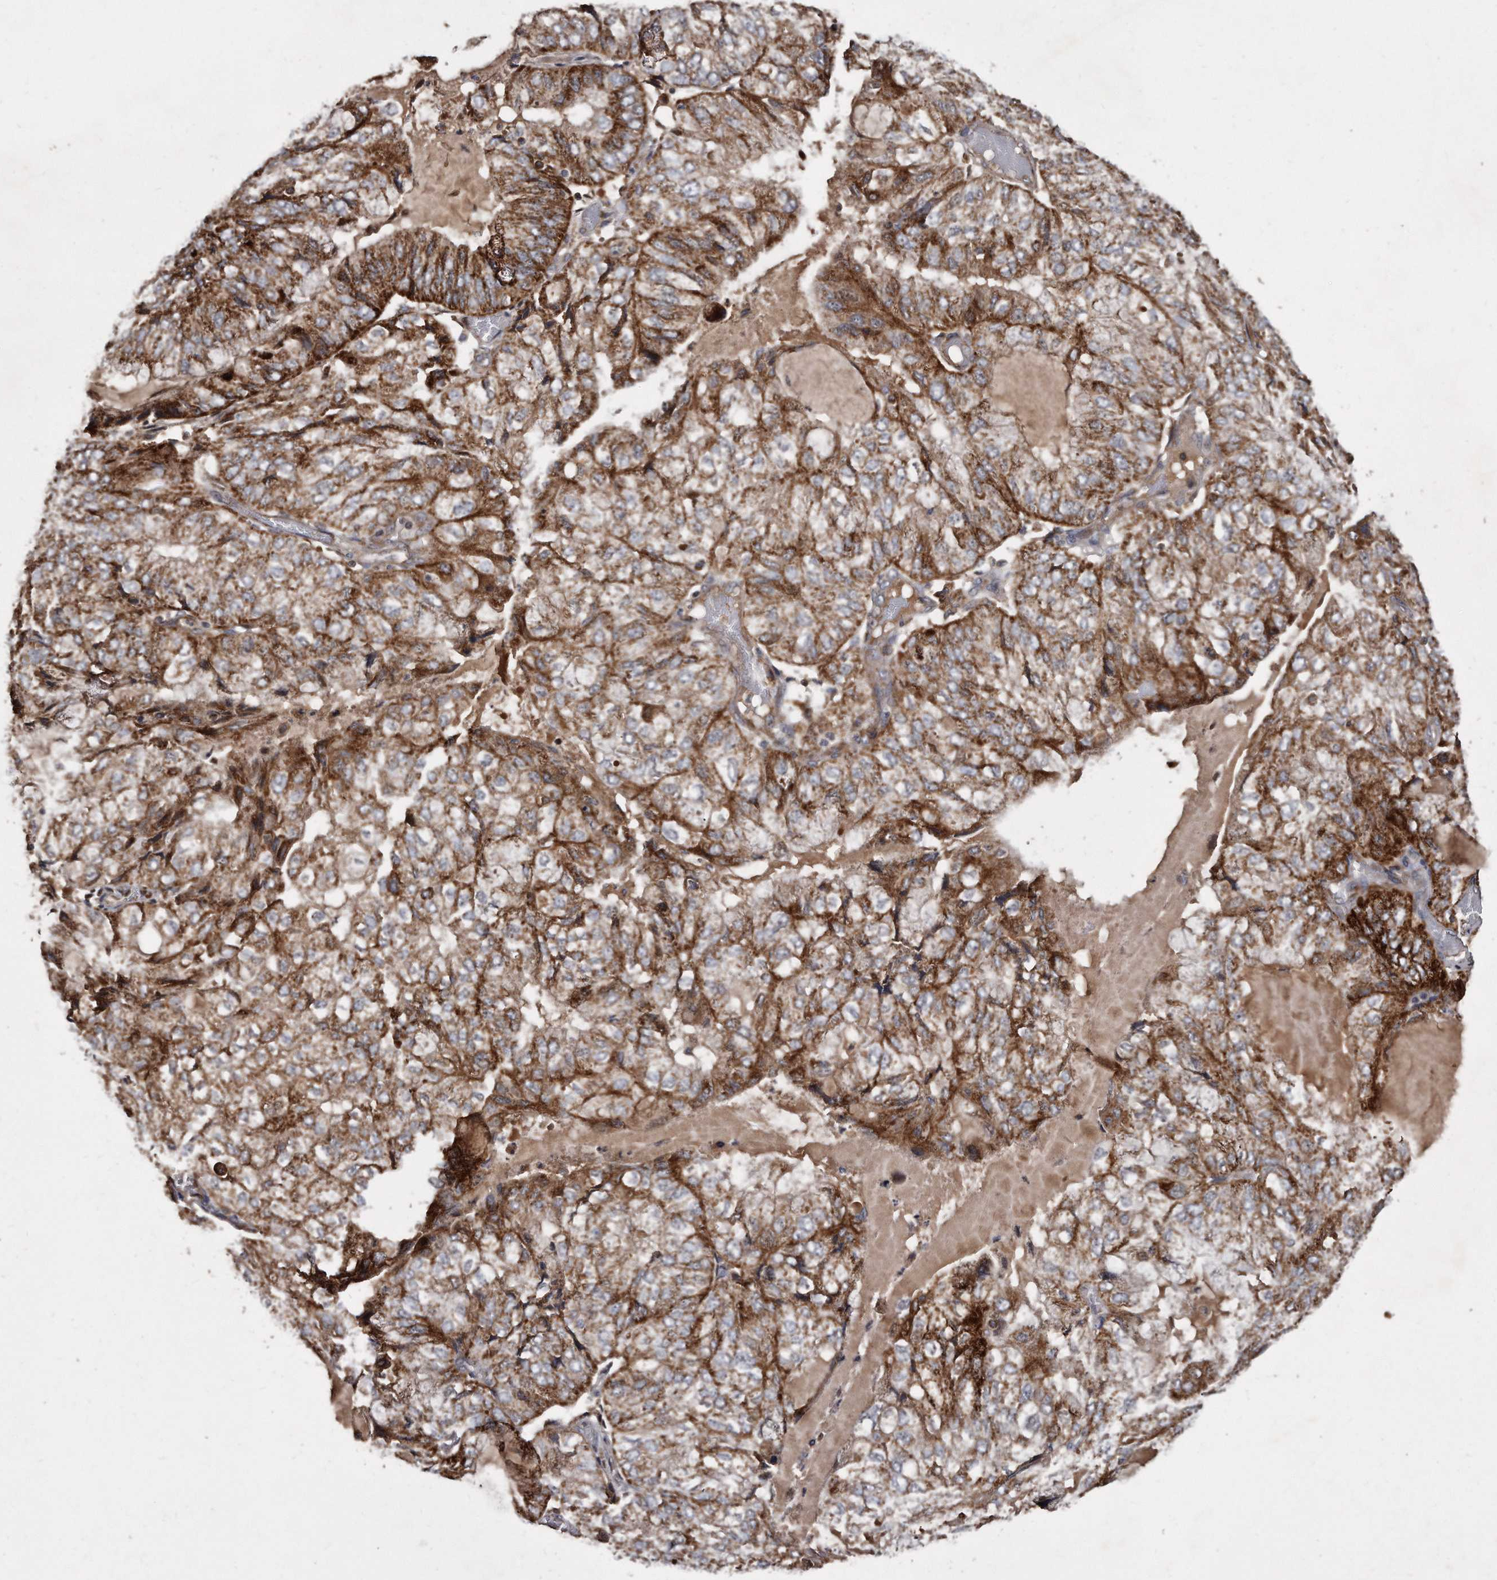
{"staining": {"intensity": "strong", "quantity": ">75%", "location": "cytoplasmic/membranous"}, "tissue": "endometrial cancer", "cell_type": "Tumor cells", "image_type": "cancer", "snomed": [{"axis": "morphology", "description": "Adenocarcinoma, NOS"}, {"axis": "topography", "description": "Endometrium"}], "caption": "This photomicrograph shows immunohistochemistry staining of endometrial cancer, with high strong cytoplasmic/membranous staining in about >75% of tumor cells.", "gene": "FAM136A", "patient": {"sex": "female", "age": 81}}